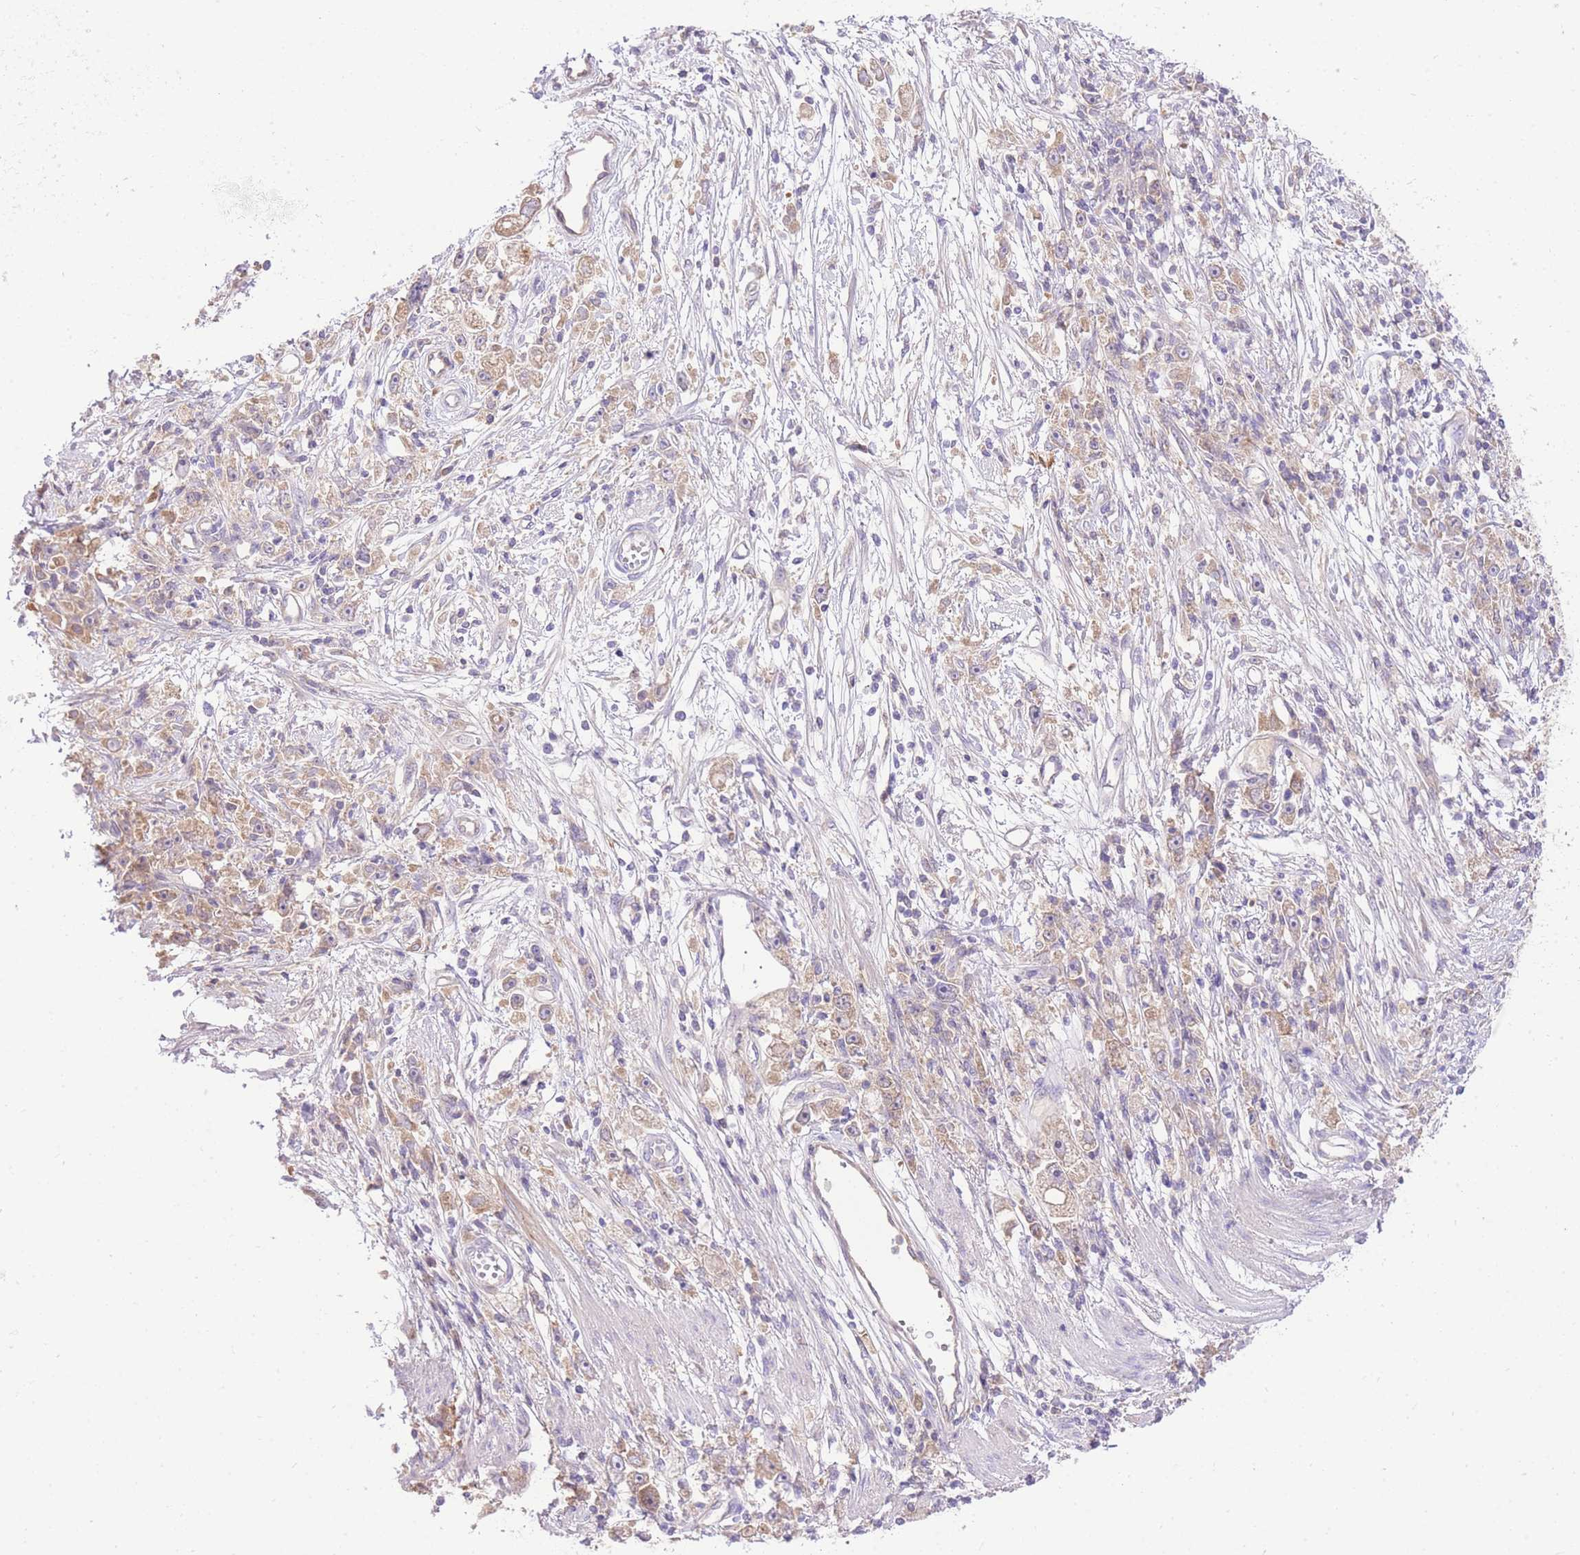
{"staining": {"intensity": "weak", "quantity": ">75%", "location": "cytoplasmic/membranous"}, "tissue": "stomach cancer", "cell_type": "Tumor cells", "image_type": "cancer", "snomed": [{"axis": "morphology", "description": "Adenocarcinoma, NOS"}, {"axis": "topography", "description": "Stomach"}], "caption": "Tumor cells exhibit weak cytoplasmic/membranous positivity in about >75% of cells in adenocarcinoma (stomach).", "gene": "LIPH", "patient": {"sex": "female", "age": 59}}